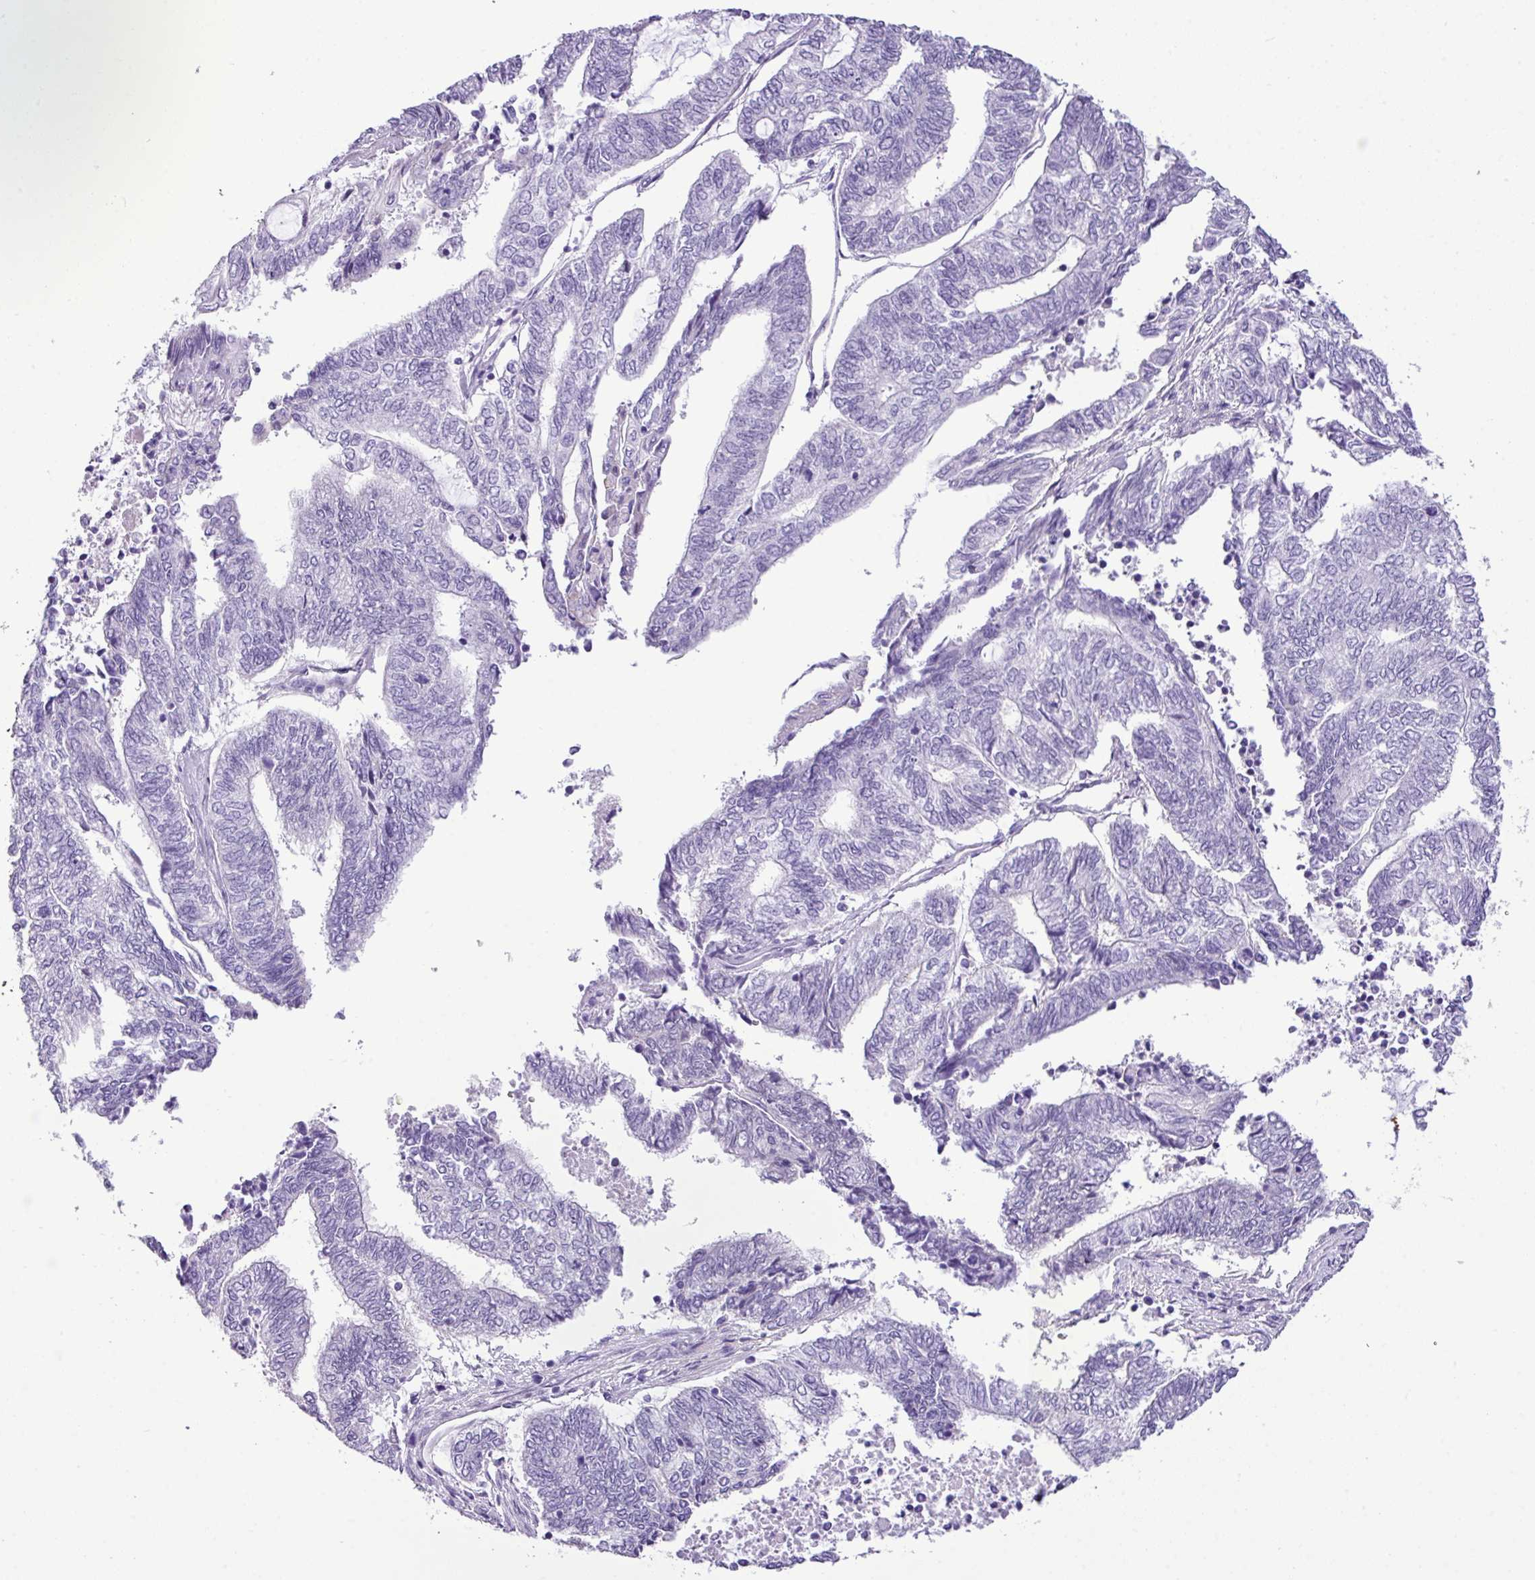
{"staining": {"intensity": "negative", "quantity": "none", "location": "none"}, "tissue": "endometrial cancer", "cell_type": "Tumor cells", "image_type": "cancer", "snomed": [{"axis": "morphology", "description": "Adenocarcinoma, NOS"}, {"axis": "topography", "description": "Uterus"}, {"axis": "topography", "description": "Endometrium"}], "caption": "Immunohistochemistry histopathology image of neoplastic tissue: human adenocarcinoma (endometrial) stained with DAB (3,3'-diaminobenzidine) shows no significant protein expression in tumor cells.", "gene": "YLPM1", "patient": {"sex": "female", "age": 70}}